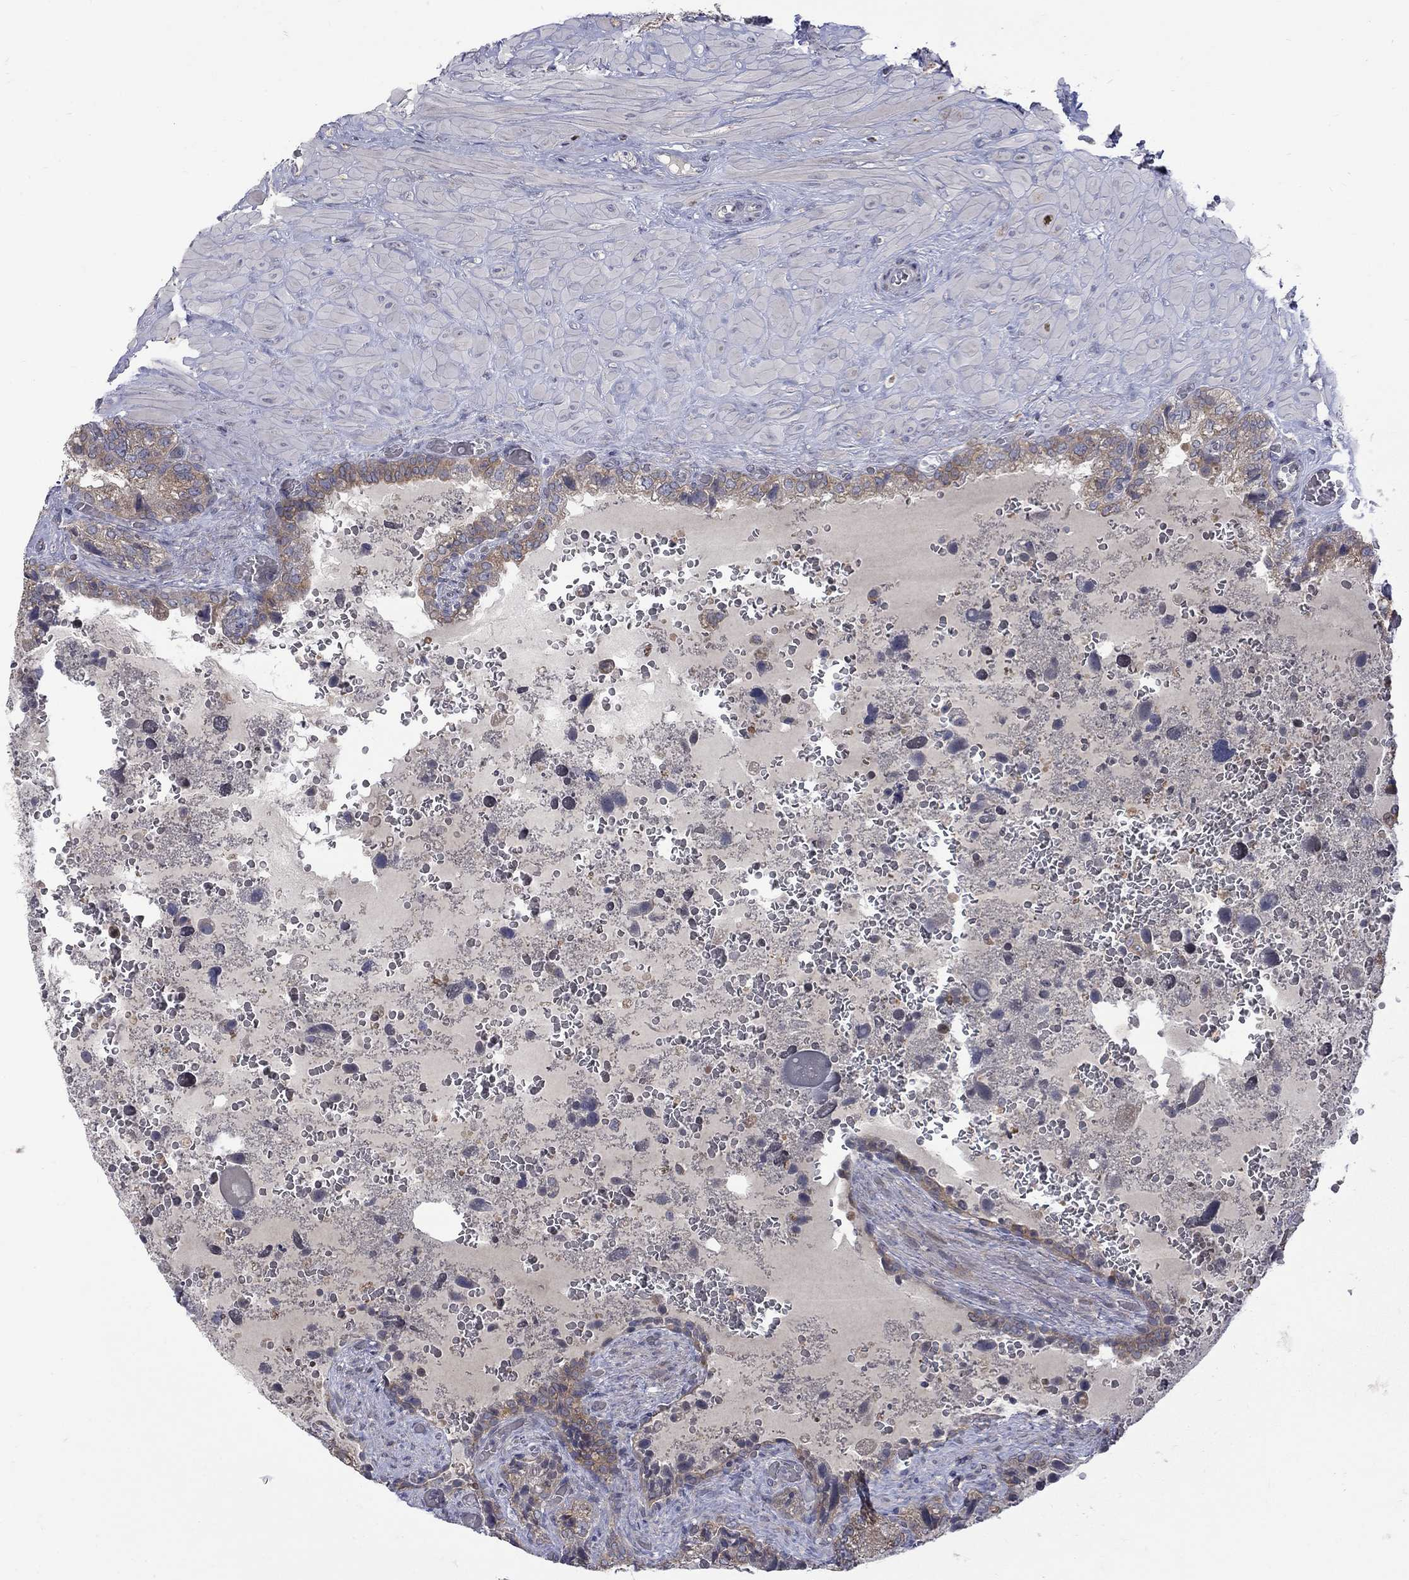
{"staining": {"intensity": "moderate", "quantity": "<25%", "location": "cytoplasmic/membranous"}, "tissue": "prostate cancer", "cell_type": "Tumor cells", "image_type": "cancer", "snomed": [{"axis": "morphology", "description": "Adenocarcinoma, NOS"}, {"axis": "topography", "description": "Prostate and seminal vesicle, NOS"}], "caption": "DAB (3,3'-diaminobenzidine) immunohistochemical staining of prostate cancer exhibits moderate cytoplasmic/membranous protein positivity in about <25% of tumor cells. The protein of interest is stained brown, and the nuclei are stained in blue (DAB IHC with brightfield microscopy, high magnification).", "gene": "SH2B1", "patient": {"sex": "male", "age": 62}}